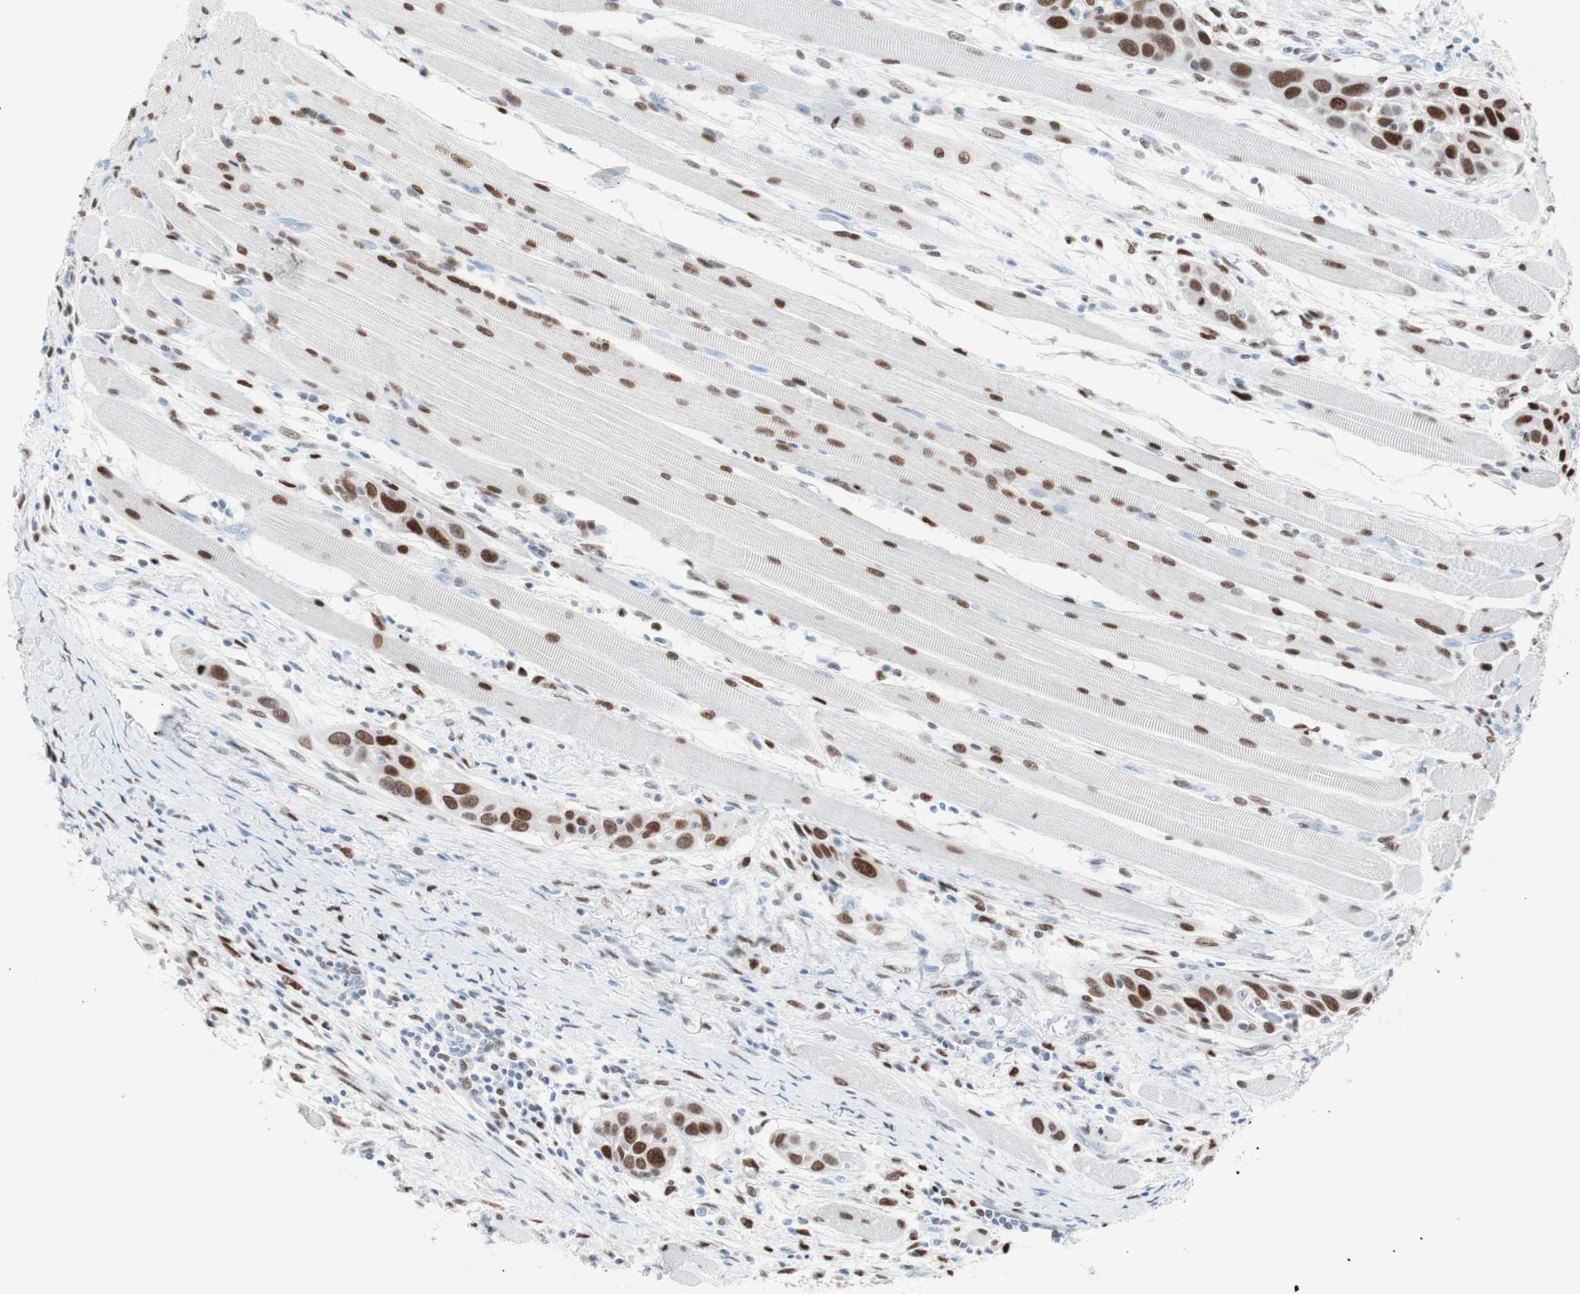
{"staining": {"intensity": "moderate", "quantity": ">75%", "location": "nuclear"}, "tissue": "head and neck cancer", "cell_type": "Tumor cells", "image_type": "cancer", "snomed": [{"axis": "morphology", "description": "Squamous cell carcinoma, NOS"}, {"axis": "topography", "description": "Oral tissue"}, {"axis": "topography", "description": "Head-Neck"}], "caption": "Protein staining of head and neck cancer (squamous cell carcinoma) tissue reveals moderate nuclear staining in approximately >75% of tumor cells.", "gene": "CEBPB", "patient": {"sex": "female", "age": 50}}